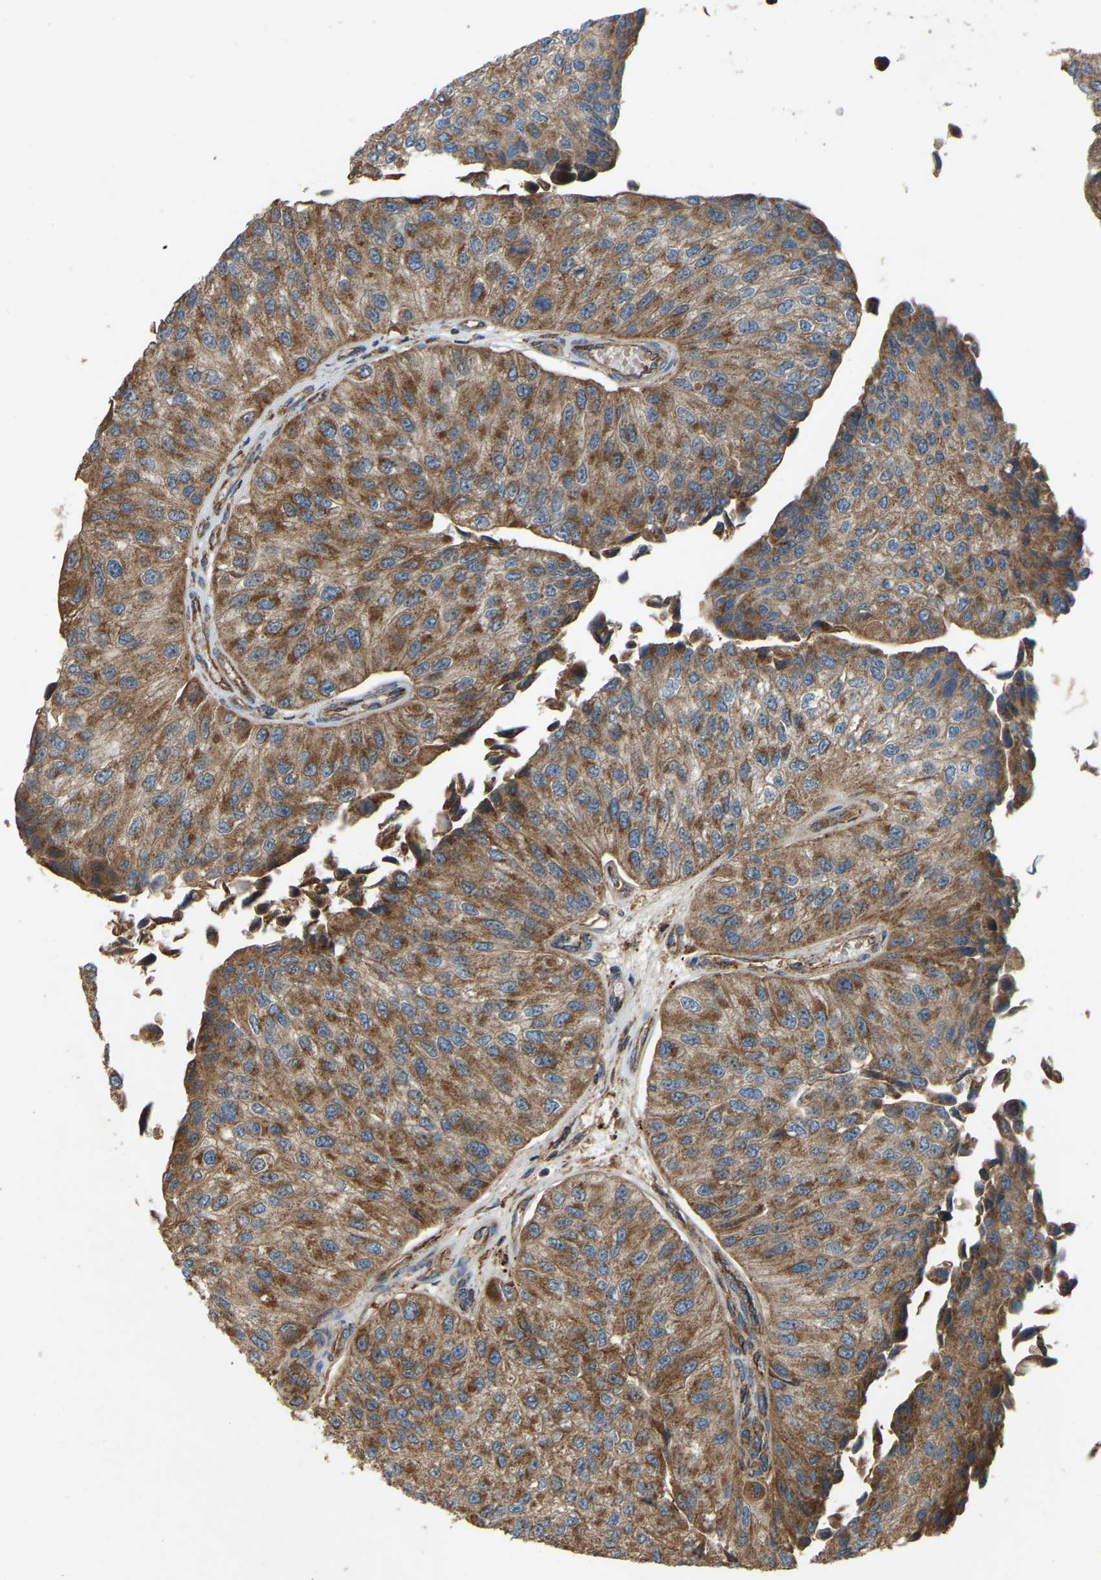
{"staining": {"intensity": "moderate", "quantity": ">75%", "location": "cytoplasmic/membranous"}, "tissue": "urothelial cancer", "cell_type": "Tumor cells", "image_type": "cancer", "snomed": [{"axis": "morphology", "description": "Urothelial carcinoma, High grade"}, {"axis": "topography", "description": "Kidney"}, {"axis": "topography", "description": "Urinary bladder"}], "caption": "Moderate cytoplasmic/membranous positivity for a protein is appreciated in approximately >75% of tumor cells of urothelial cancer using immunohistochemistry (IHC).", "gene": "SAMD9L", "patient": {"sex": "male", "age": 77}}